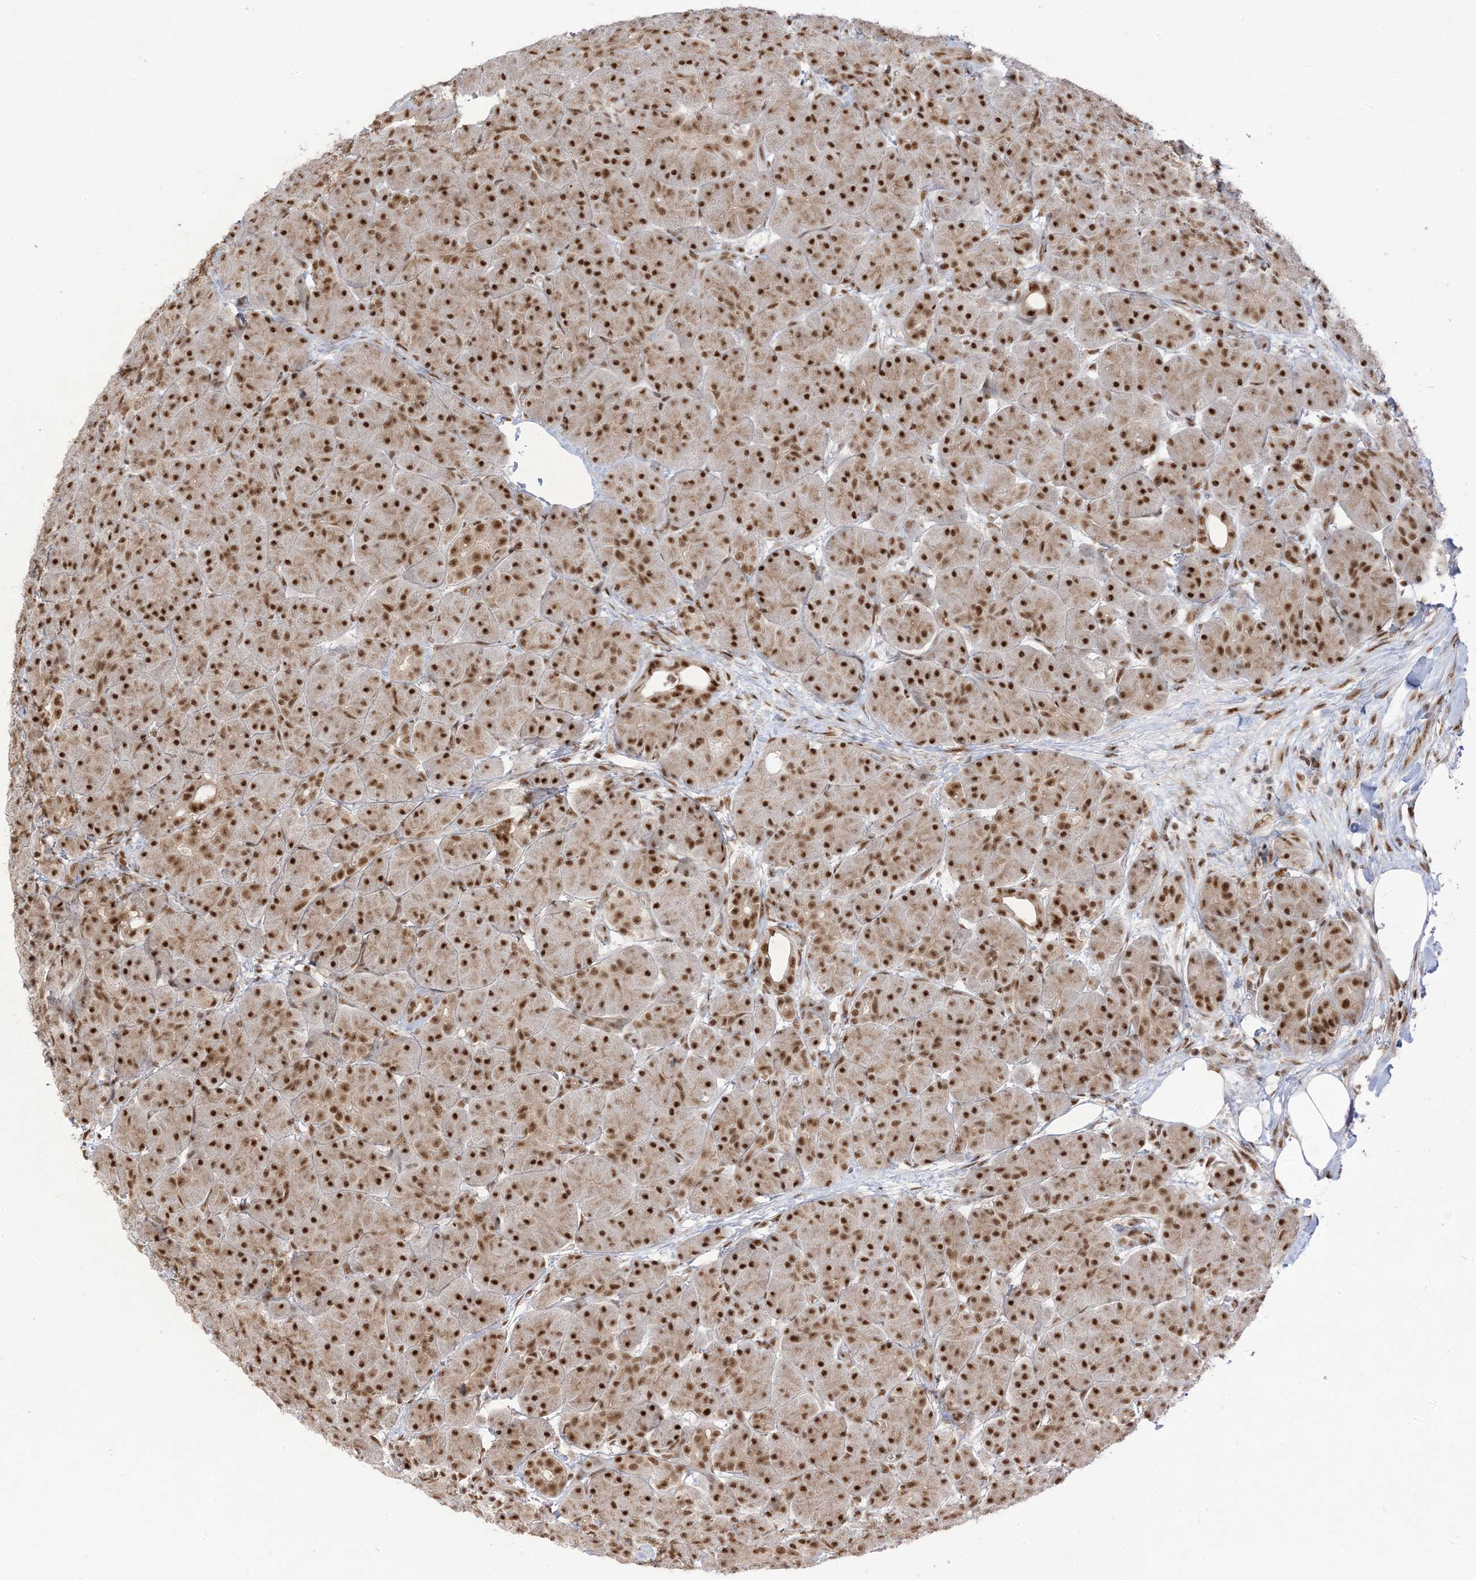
{"staining": {"intensity": "strong", "quantity": ">75%", "location": "nuclear"}, "tissue": "pancreas", "cell_type": "Exocrine glandular cells", "image_type": "normal", "snomed": [{"axis": "morphology", "description": "Normal tissue, NOS"}, {"axis": "topography", "description": "Pancreas"}], "caption": "A high amount of strong nuclear staining is seen in about >75% of exocrine glandular cells in unremarkable pancreas. The staining was performed using DAB (3,3'-diaminobenzidine), with brown indicating positive protein expression. Nuclei are stained blue with hematoxylin.", "gene": "ARGLU1", "patient": {"sex": "male", "age": 63}}